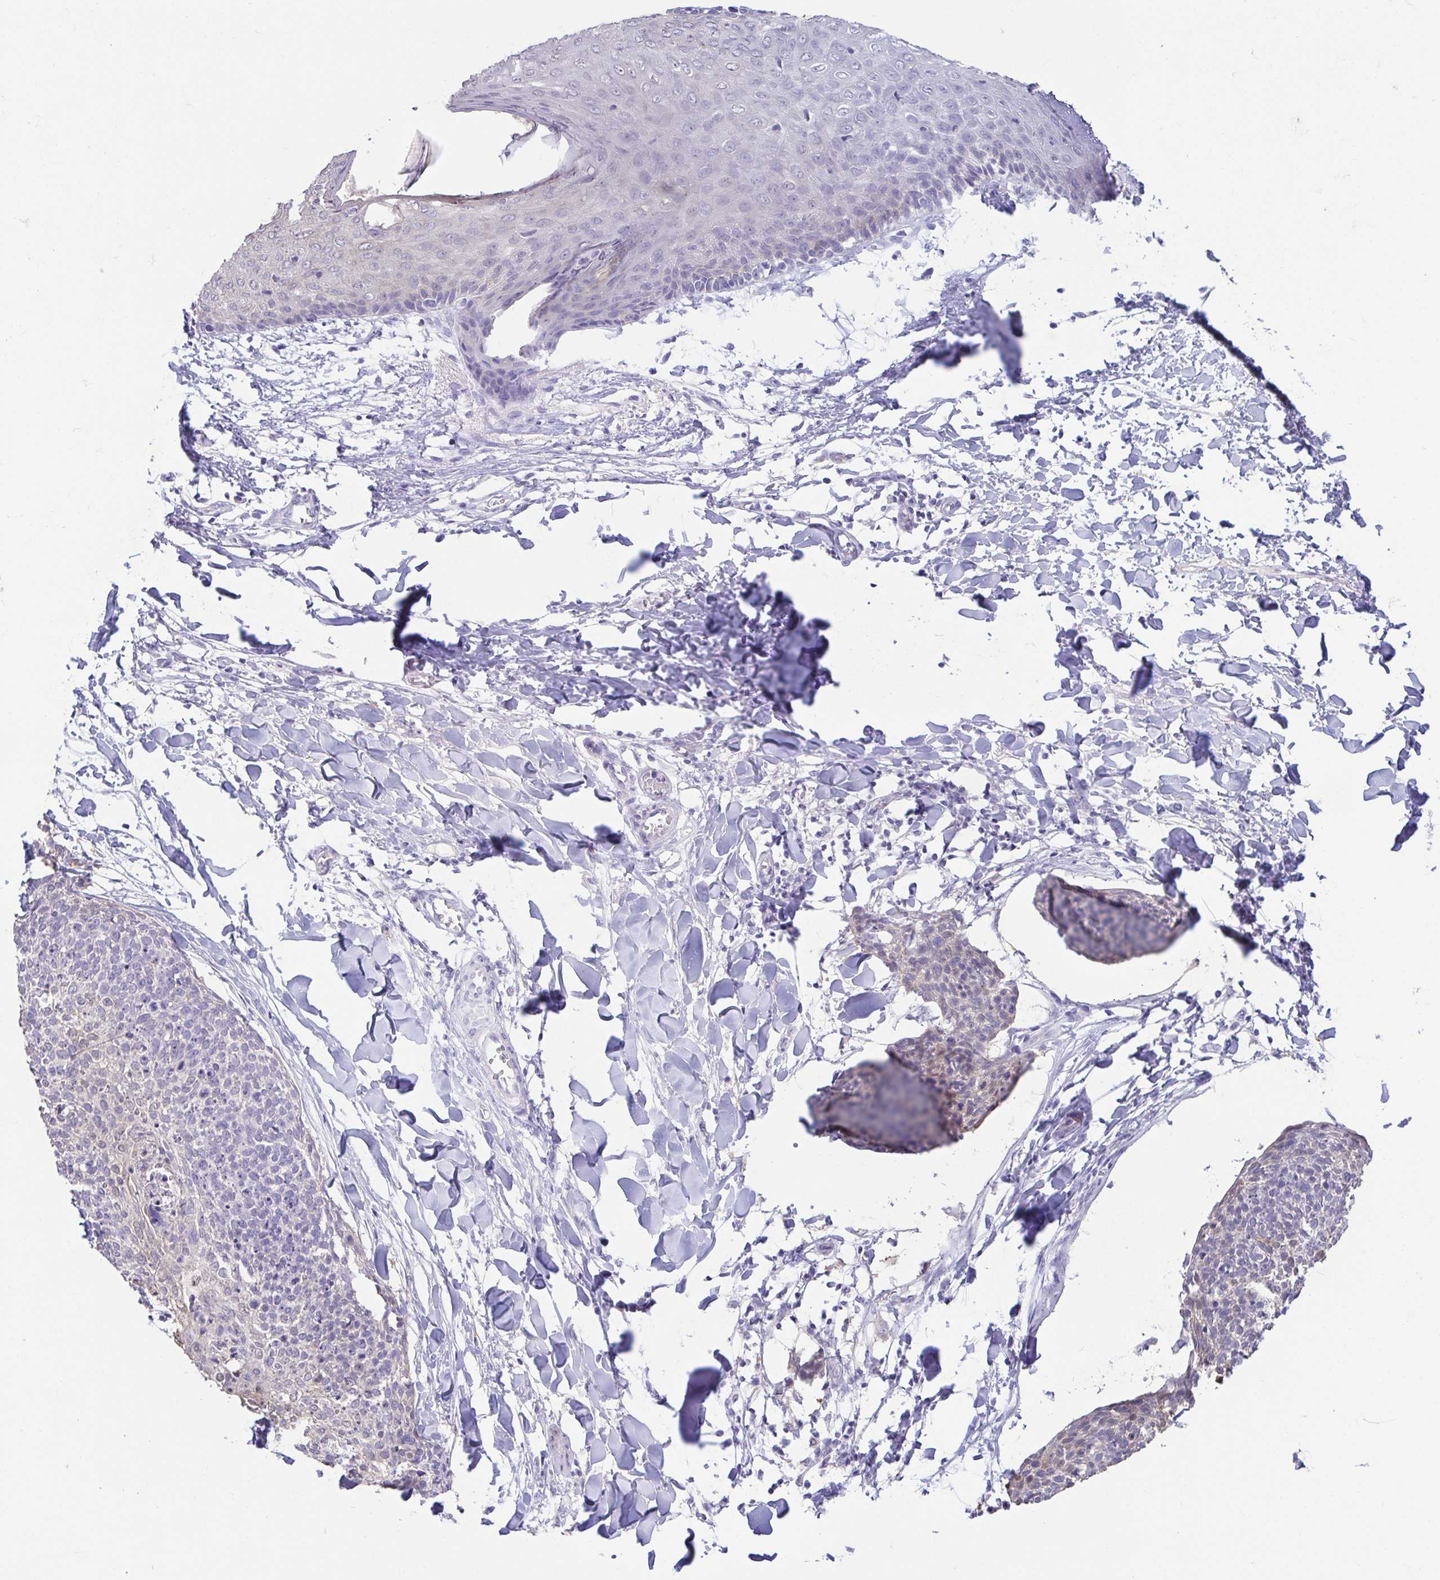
{"staining": {"intensity": "negative", "quantity": "none", "location": "none"}, "tissue": "skin cancer", "cell_type": "Tumor cells", "image_type": "cancer", "snomed": [{"axis": "morphology", "description": "Squamous cell carcinoma, NOS"}, {"axis": "topography", "description": "Skin"}, {"axis": "topography", "description": "Vulva"}], "caption": "Tumor cells are negative for brown protein staining in skin squamous cell carcinoma.", "gene": "FABP3", "patient": {"sex": "female", "age": 75}}